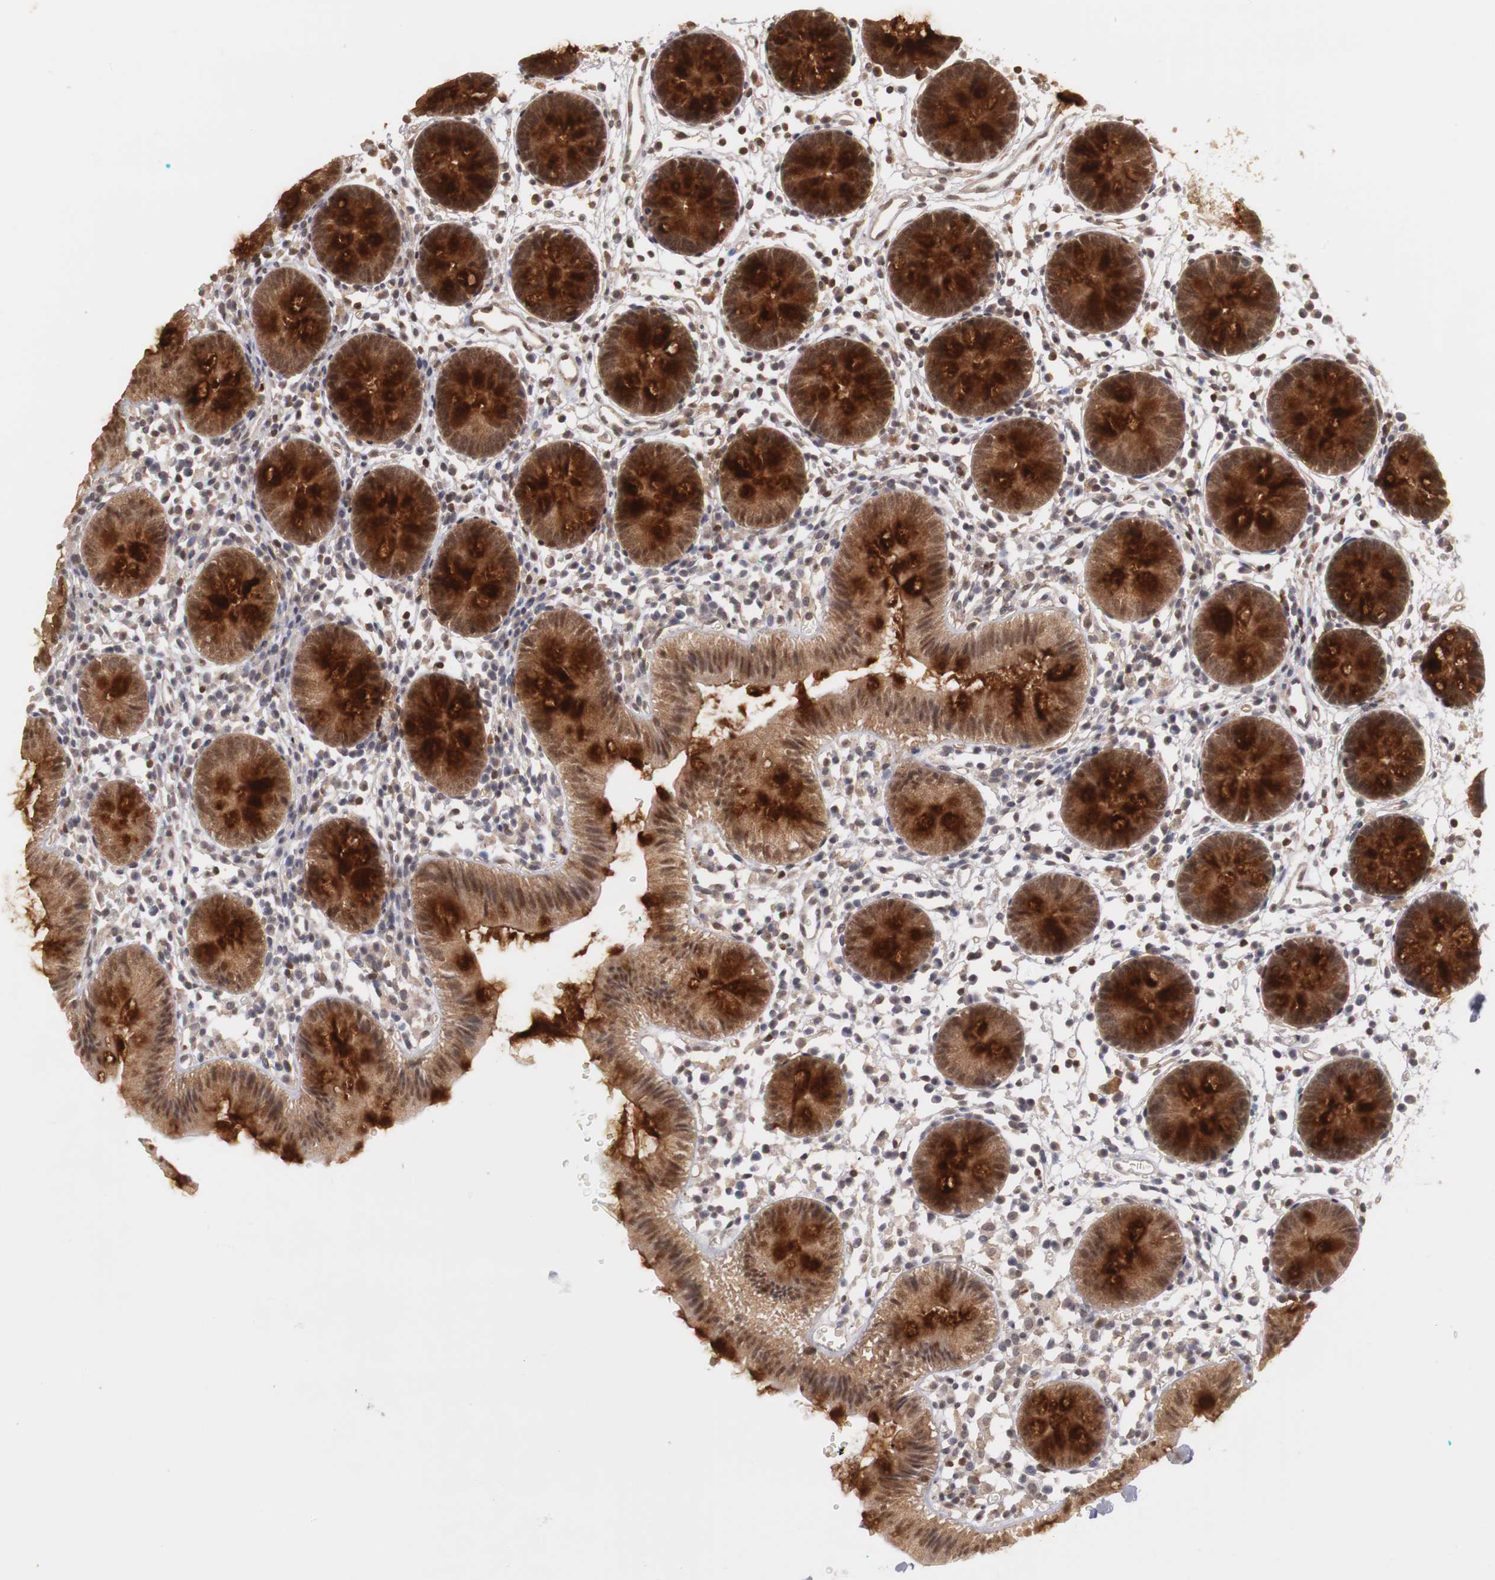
{"staining": {"intensity": "moderate", "quantity": ">75%", "location": "cytoplasmic/membranous,nuclear"}, "tissue": "colon", "cell_type": "Endothelial cells", "image_type": "normal", "snomed": [{"axis": "morphology", "description": "Normal tissue, NOS"}, {"axis": "topography", "description": "Colon"}], "caption": "Brown immunohistochemical staining in benign human colon exhibits moderate cytoplasmic/membranous,nuclear expression in approximately >75% of endothelial cells.", "gene": "PLEKHA1", "patient": {"sex": "male", "age": 14}}